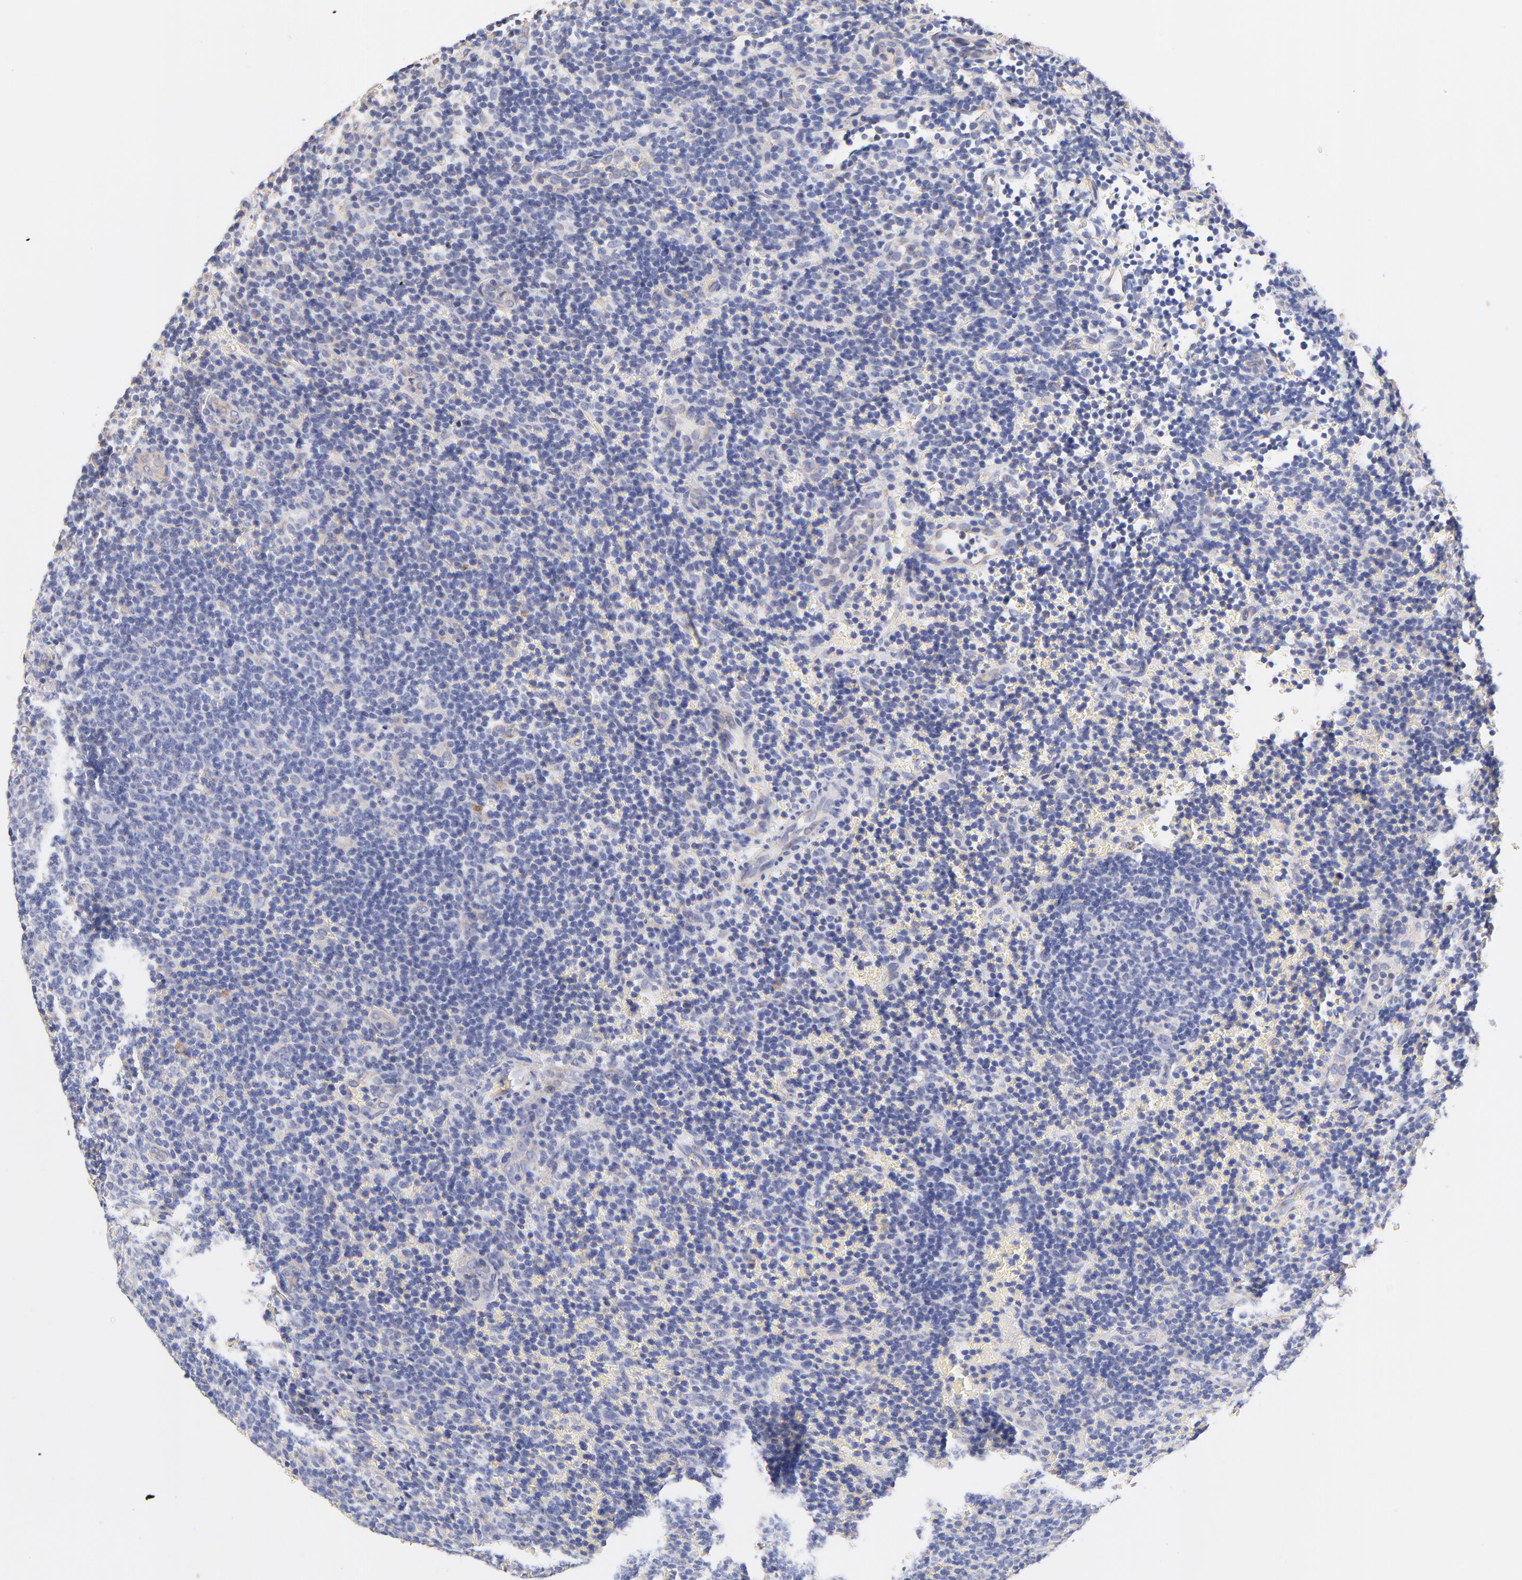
{"staining": {"intensity": "weak", "quantity": "<25%", "location": "cytoplasmic/membranous"}, "tissue": "lymphoma", "cell_type": "Tumor cells", "image_type": "cancer", "snomed": [{"axis": "morphology", "description": "Malignant lymphoma, non-Hodgkin's type, Low grade"}, {"axis": "topography", "description": "Lymph node"}], "caption": "Low-grade malignant lymphoma, non-Hodgkin's type was stained to show a protein in brown. There is no significant staining in tumor cells.", "gene": "HS3ST1", "patient": {"sex": "male", "age": 74}}